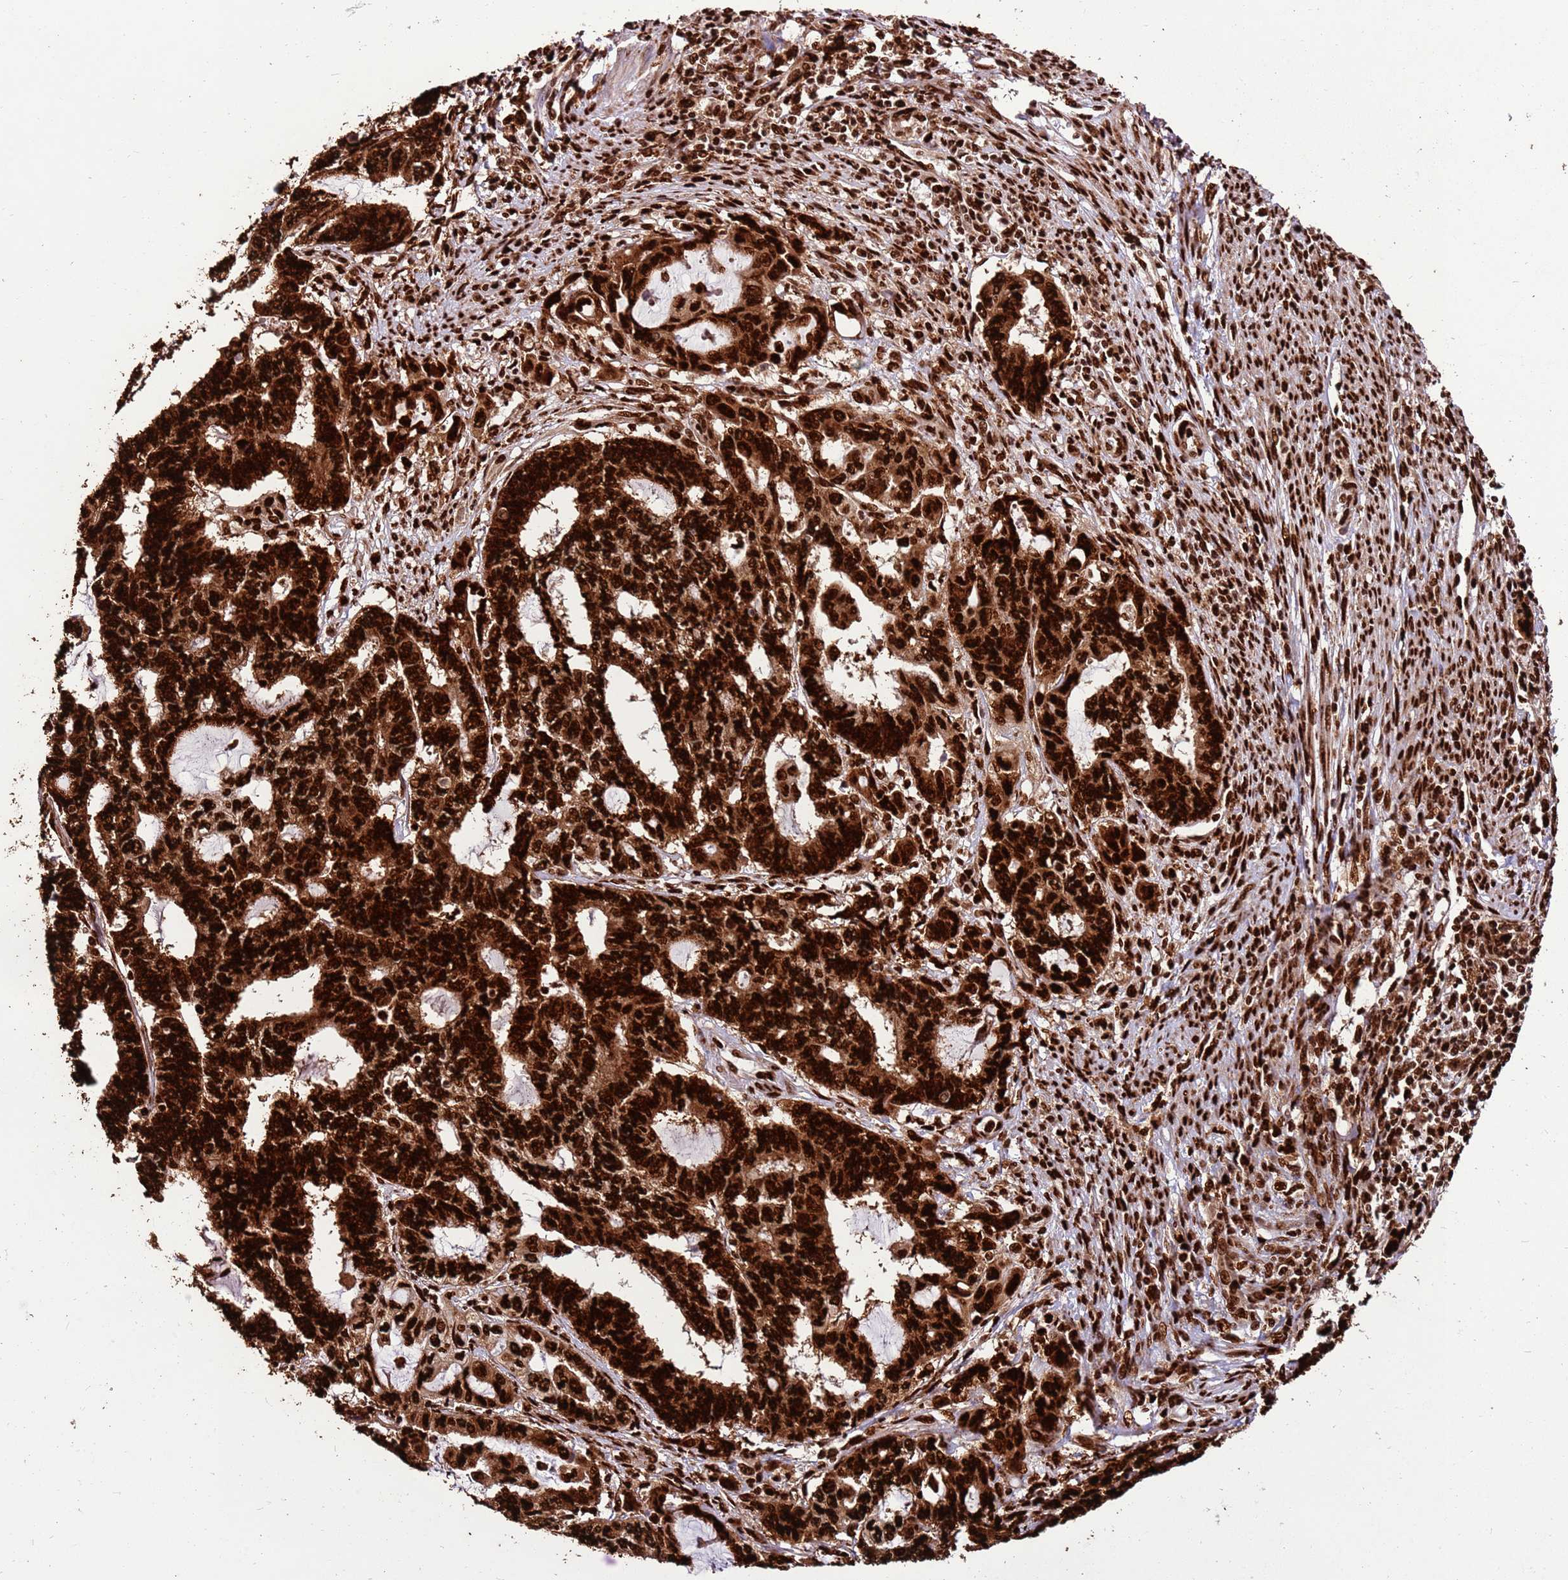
{"staining": {"intensity": "strong", "quantity": ">75%", "location": "nuclear"}, "tissue": "endometrial cancer", "cell_type": "Tumor cells", "image_type": "cancer", "snomed": [{"axis": "morphology", "description": "Adenocarcinoma, NOS"}, {"axis": "topography", "description": "Uterus"}, {"axis": "topography", "description": "Endometrium"}], "caption": "A high-resolution image shows immunohistochemistry (IHC) staining of adenocarcinoma (endometrial), which reveals strong nuclear expression in approximately >75% of tumor cells.", "gene": "HNRNPAB", "patient": {"sex": "female", "age": 70}}